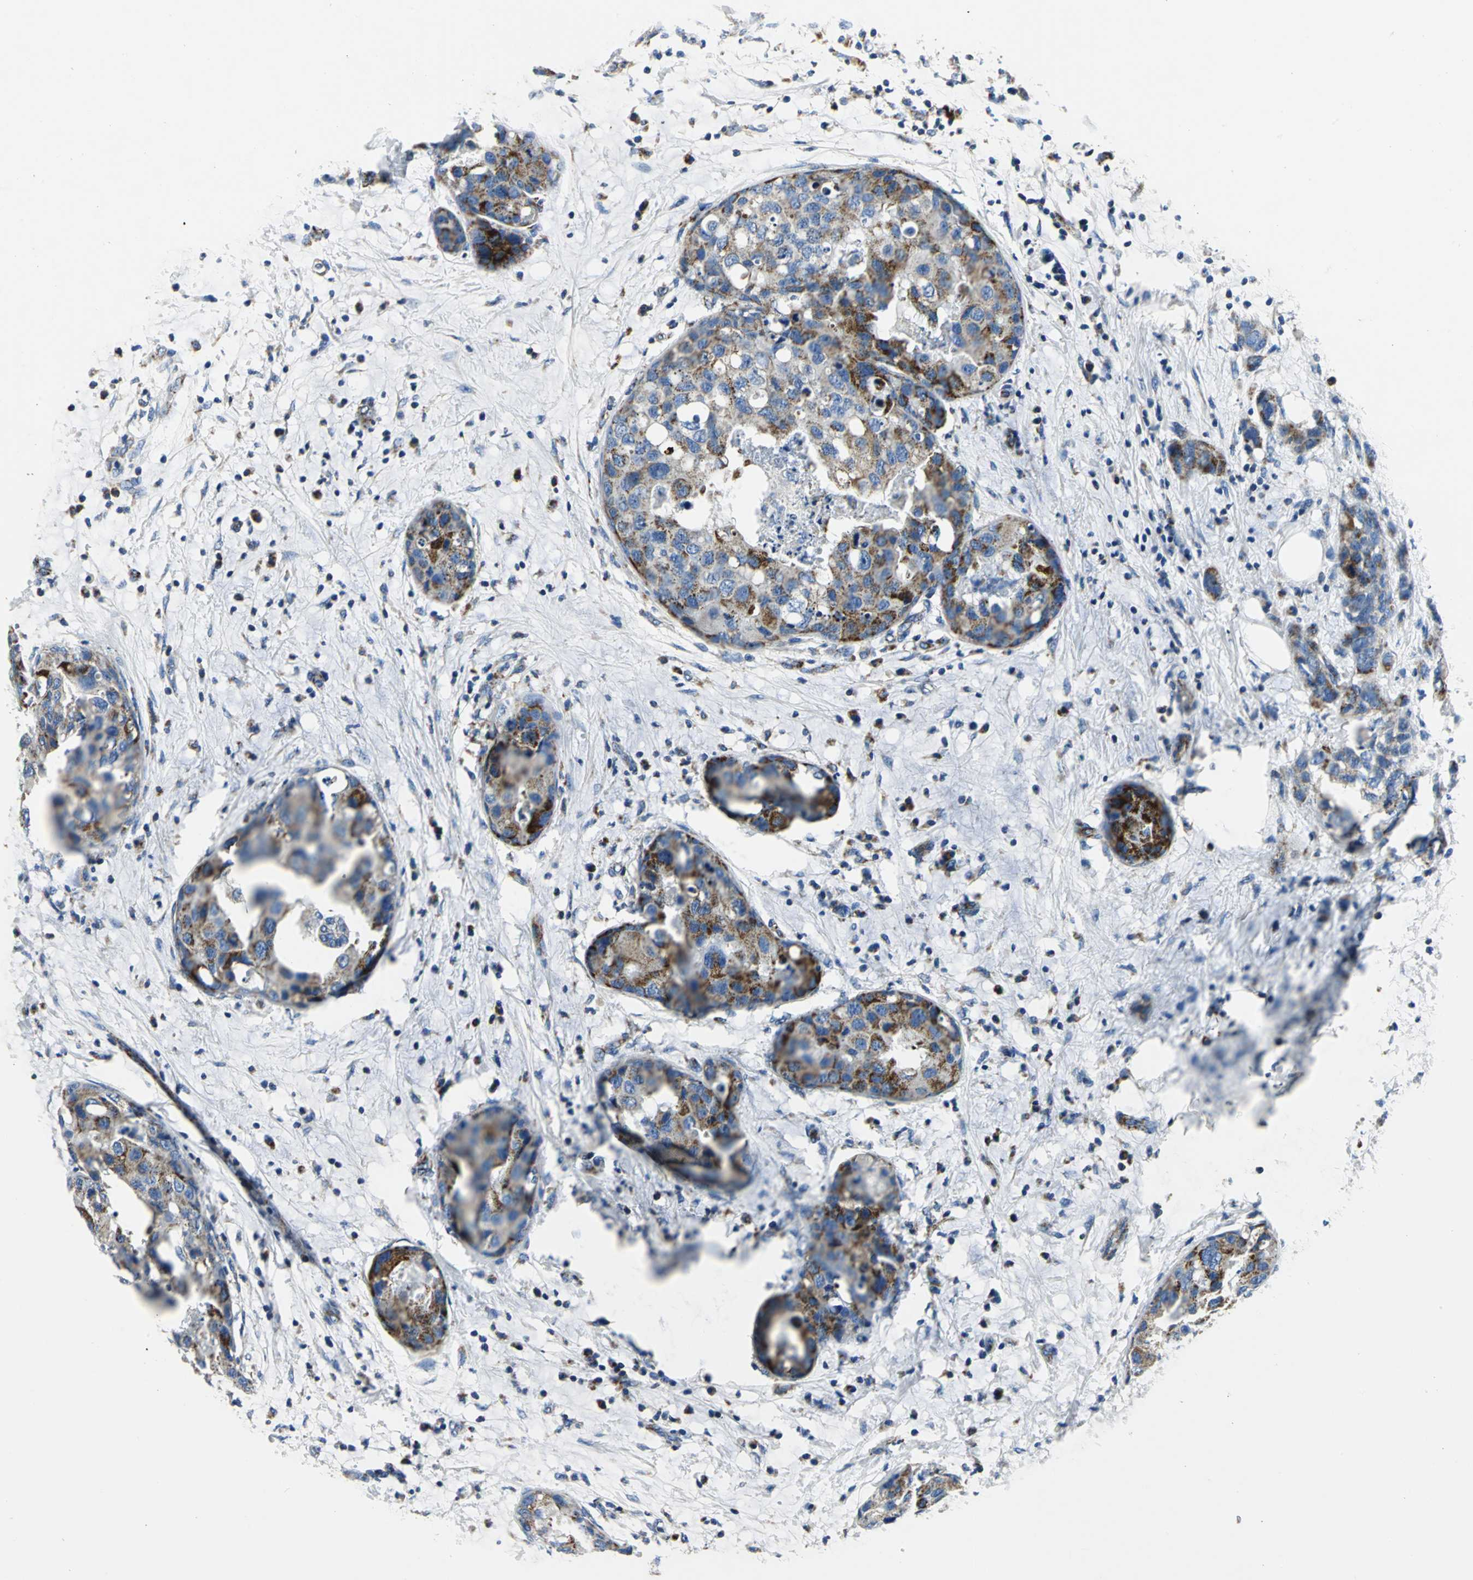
{"staining": {"intensity": "moderate", "quantity": ">75%", "location": "cytoplasmic/membranous"}, "tissue": "breast cancer", "cell_type": "Tumor cells", "image_type": "cancer", "snomed": [{"axis": "morphology", "description": "Normal tissue, NOS"}, {"axis": "morphology", "description": "Duct carcinoma"}, {"axis": "topography", "description": "Breast"}], "caption": "The immunohistochemical stain highlights moderate cytoplasmic/membranous staining in tumor cells of breast cancer tissue. The staining was performed using DAB to visualize the protein expression in brown, while the nuclei were stained in blue with hematoxylin (Magnification: 20x).", "gene": "IFI6", "patient": {"sex": "female", "age": 50}}